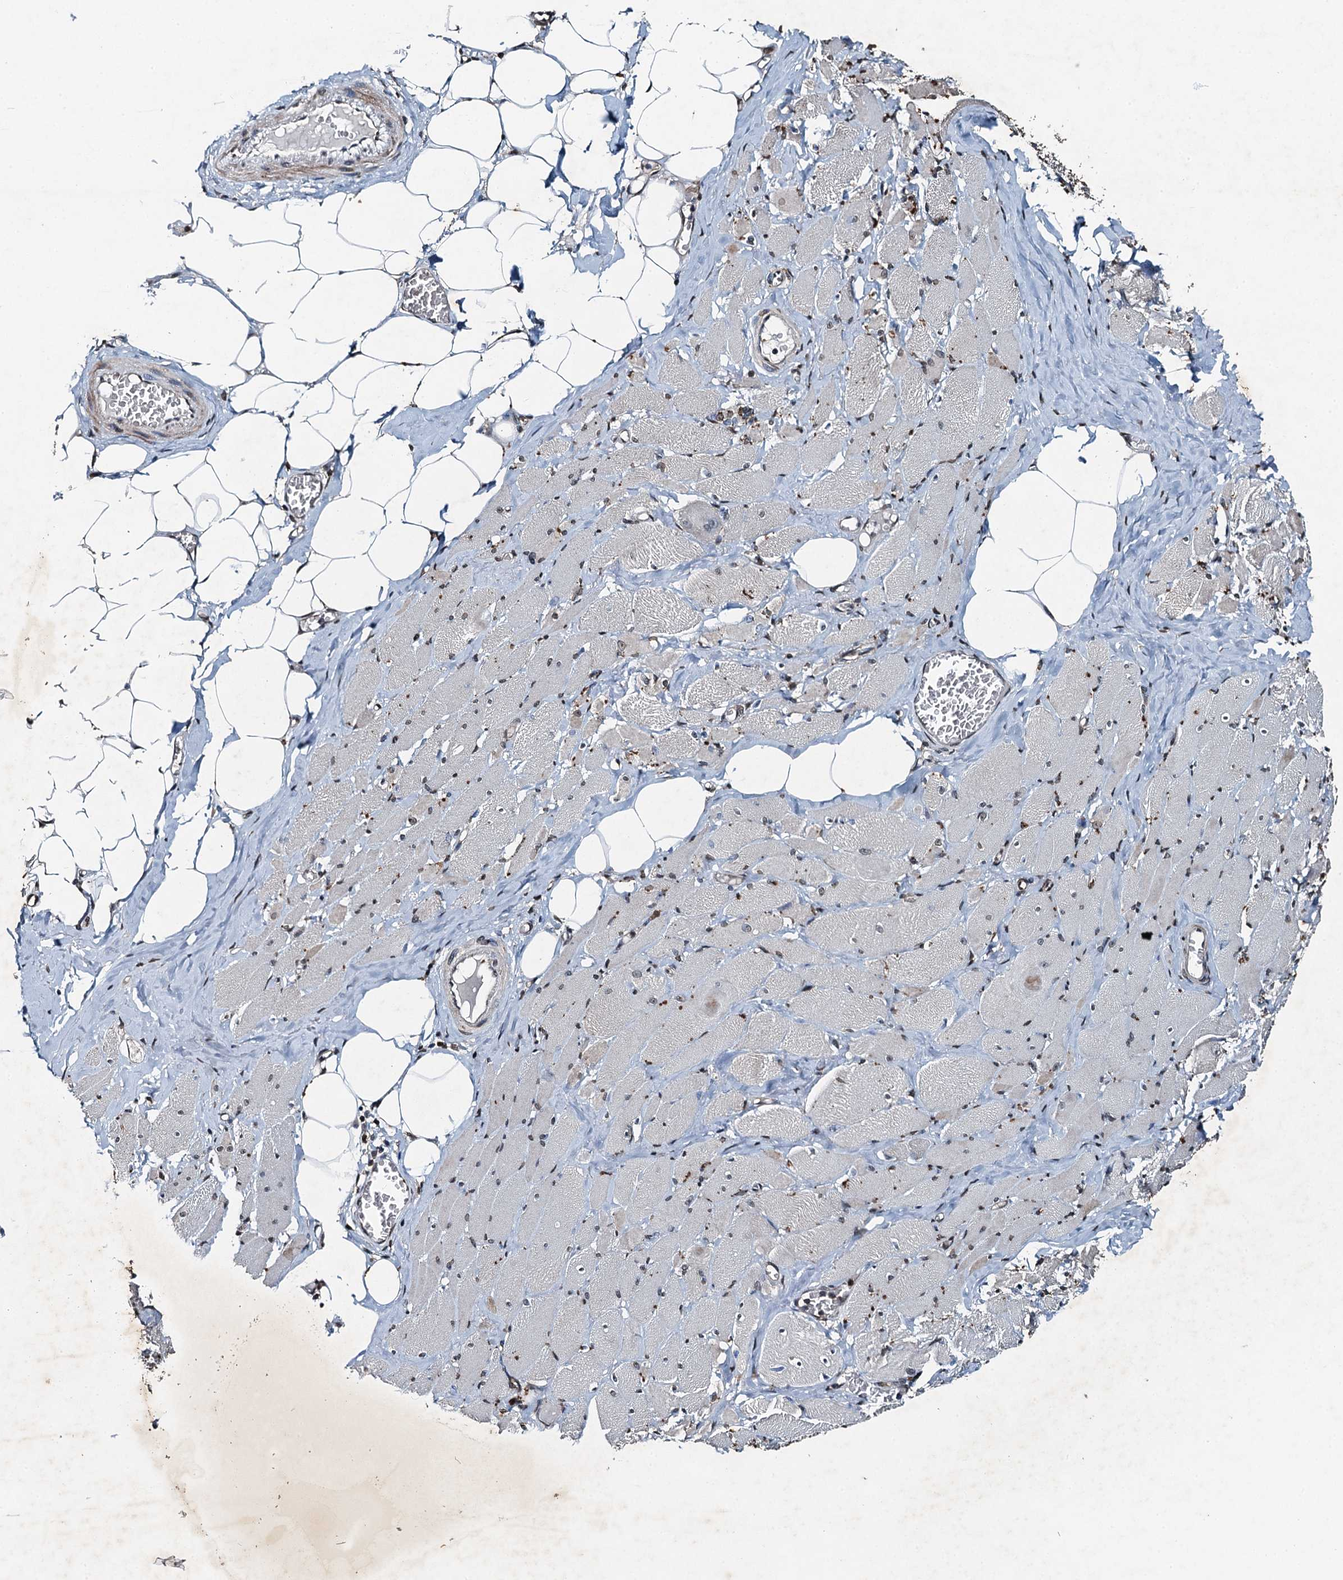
{"staining": {"intensity": "weak", "quantity": "25%-75%", "location": "nuclear"}, "tissue": "skeletal muscle", "cell_type": "Myocytes", "image_type": "normal", "snomed": [{"axis": "morphology", "description": "Normal tissue, NOS"}, {"axis": "morphology", "description": "Basal cell carcinoma"}, {"axis": "topography", "description": "Skeletal muscle"}], "caption": "An IHC micrograph of normal tissue is shown. Protein staining in brown highlights weak nuclear positivity in skeletal muscle within myocytes. (IHC, brightfield microscopy, high magnification).", "gene": "TCTN1", "patient": {"sex": "female", "age": 64}}